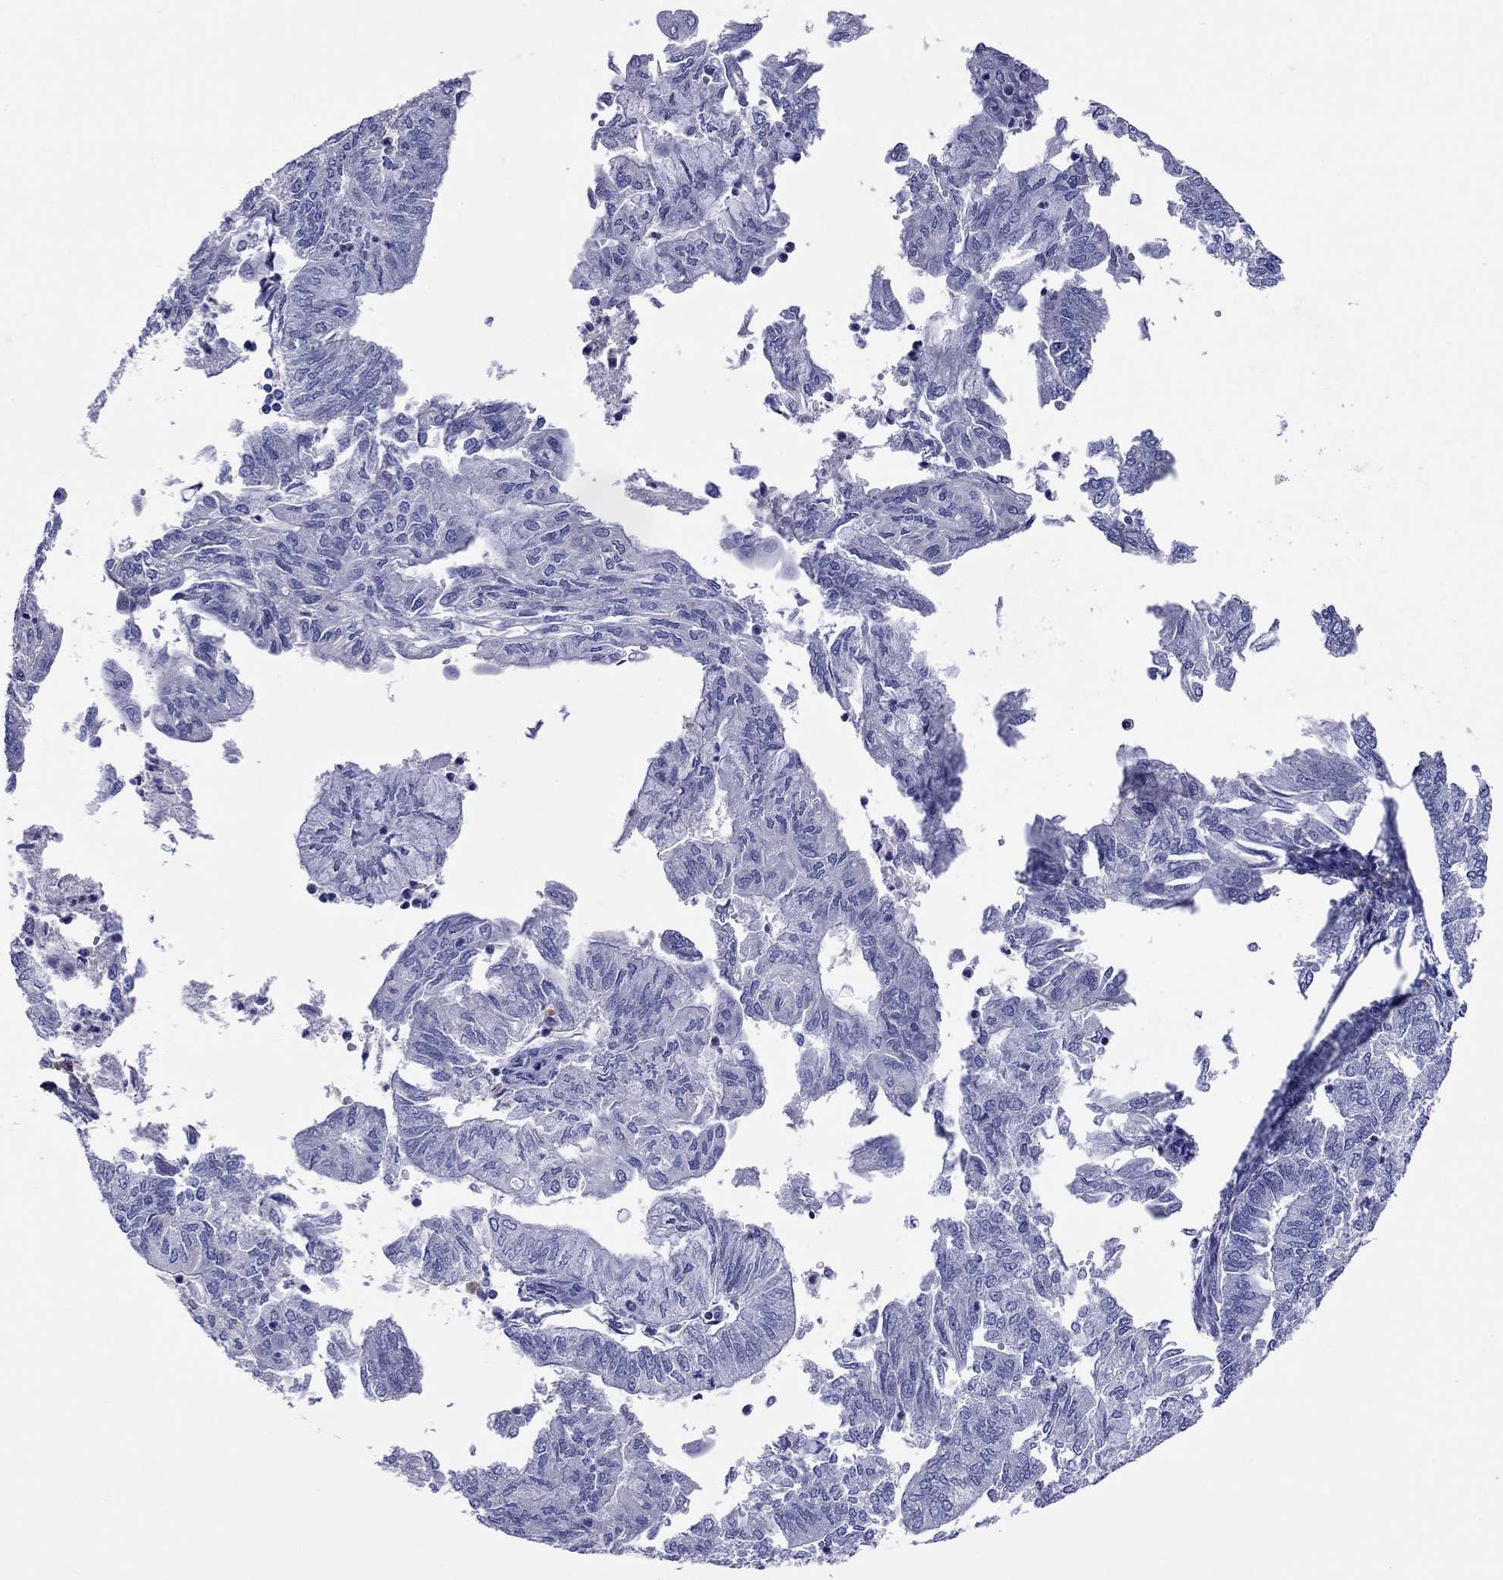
{"staining": {"intensity": "negative", "quantity": "none", "location": "none"}, "tissue": "endometrial cancer", "cell_type": "Tumor cells", "image_type": "cancer", "snomed": [{"axis": "morphology", "description": "Adenocarcinoma, NOS"}, {"axis": "topography", "description": "Endometrium"}], "caption": "High magnification brightfield microscopy of endometrial cancer (adenocarcinoma) stained with DAB (brown) and counterstained with hematoxylin (blue): tumor cells show no significant positivity.", "gene": "CALHM1", "patient": {"sex": "female", "age": 59}}